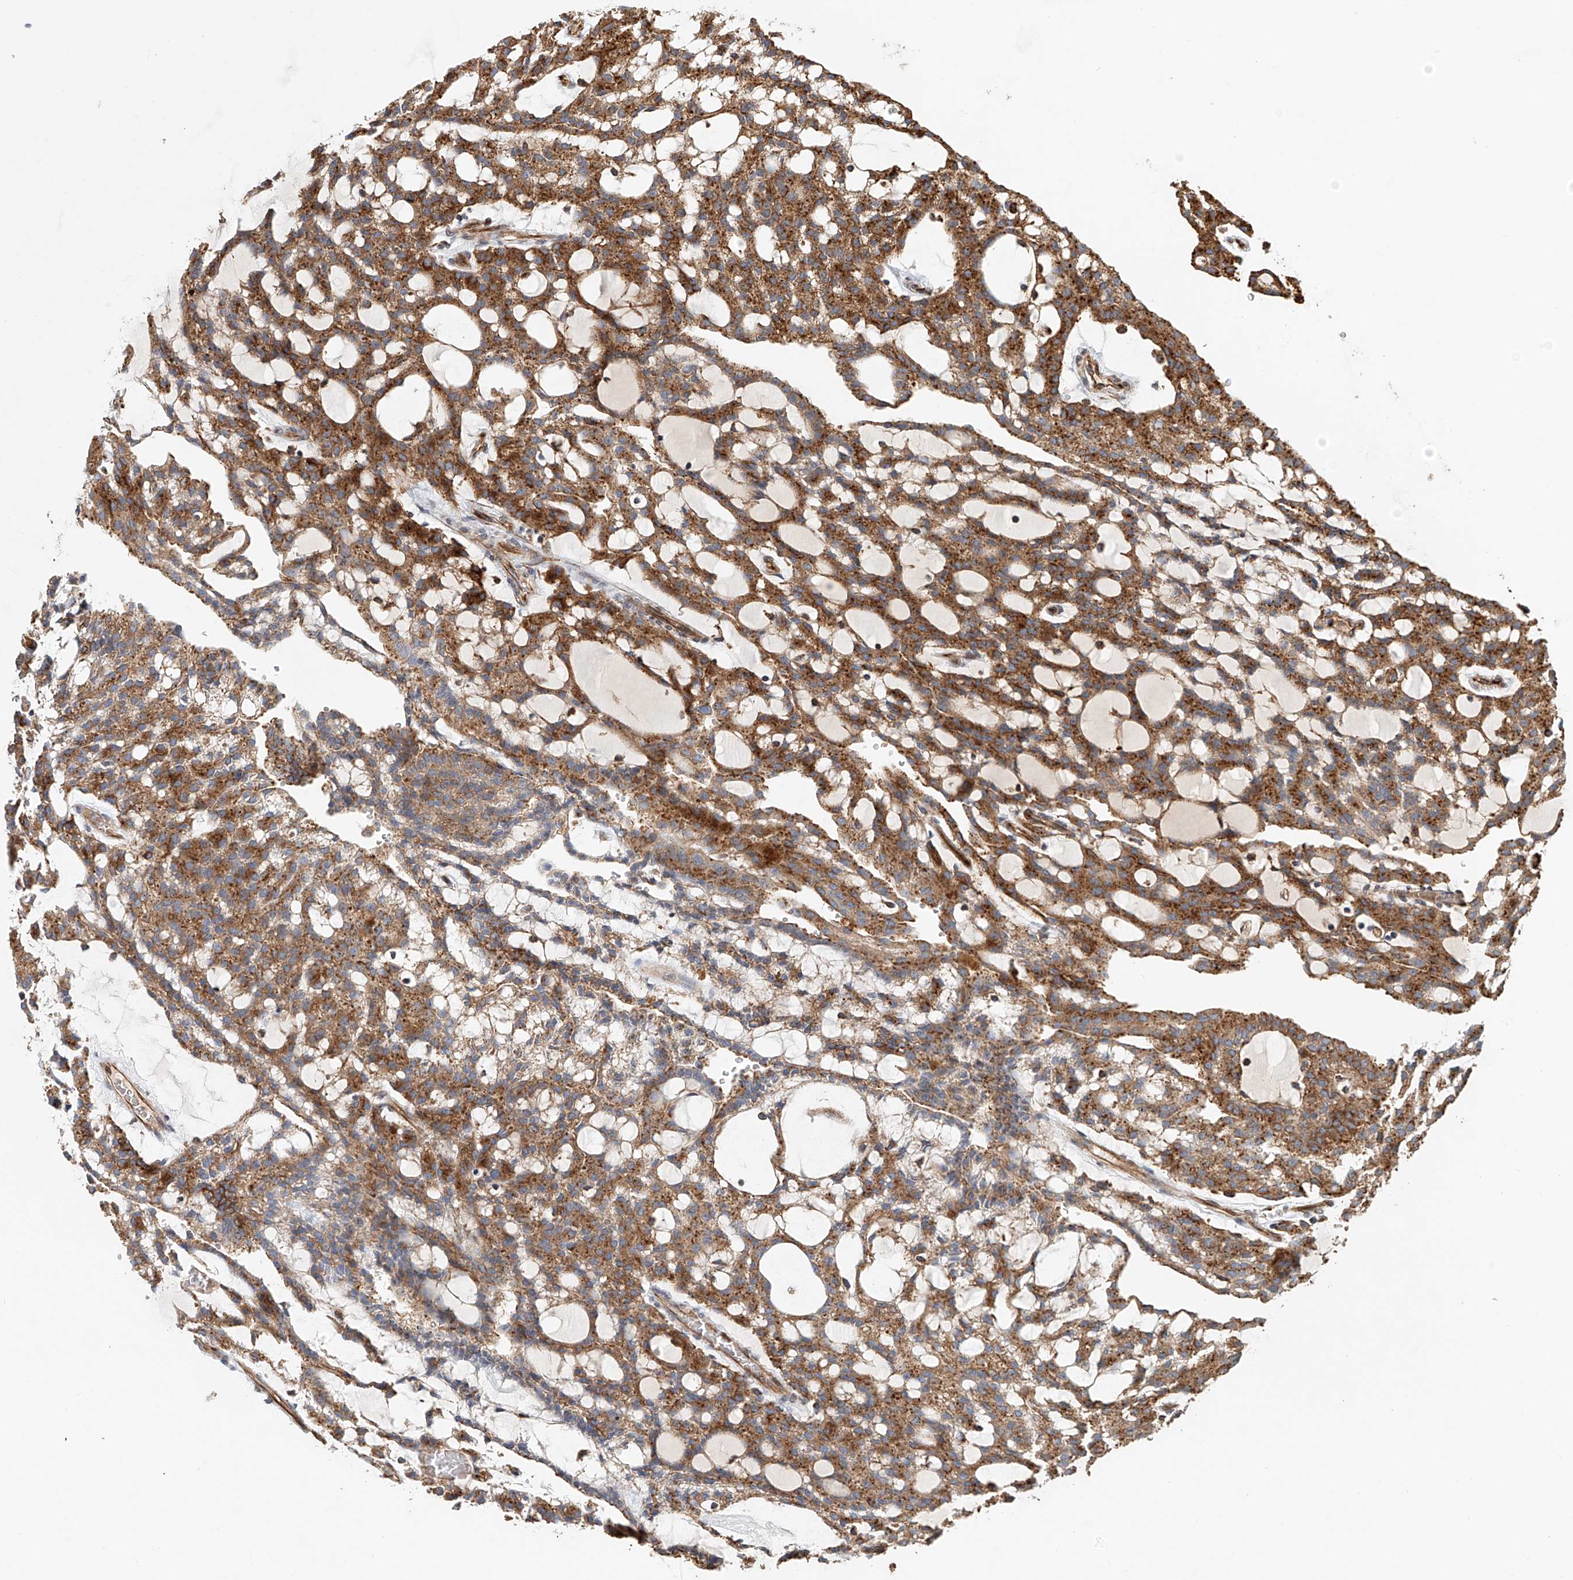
{"staining": {"intensity": "strong", "quantity": ">75%", "location": "cytoplasmic/membranous"}, "tissue": "renal cancer", "cell_type": "Tumor cells", "image_type": "cancer", "snomed": [{"axis": "morphology", "description": "Adenocarcinoma, NOS"}, {"axis": "topography", "description": "Kidney"}], "caption": "A brown stain highlights strong cytoplasmic/membranous staining of a protein in renal cancer tumor cells. The protein is shown in brown color, while the nuclei are stained blue.", "gene": "HGSNAT", "patient": {"sex": "male", "age": 63}}